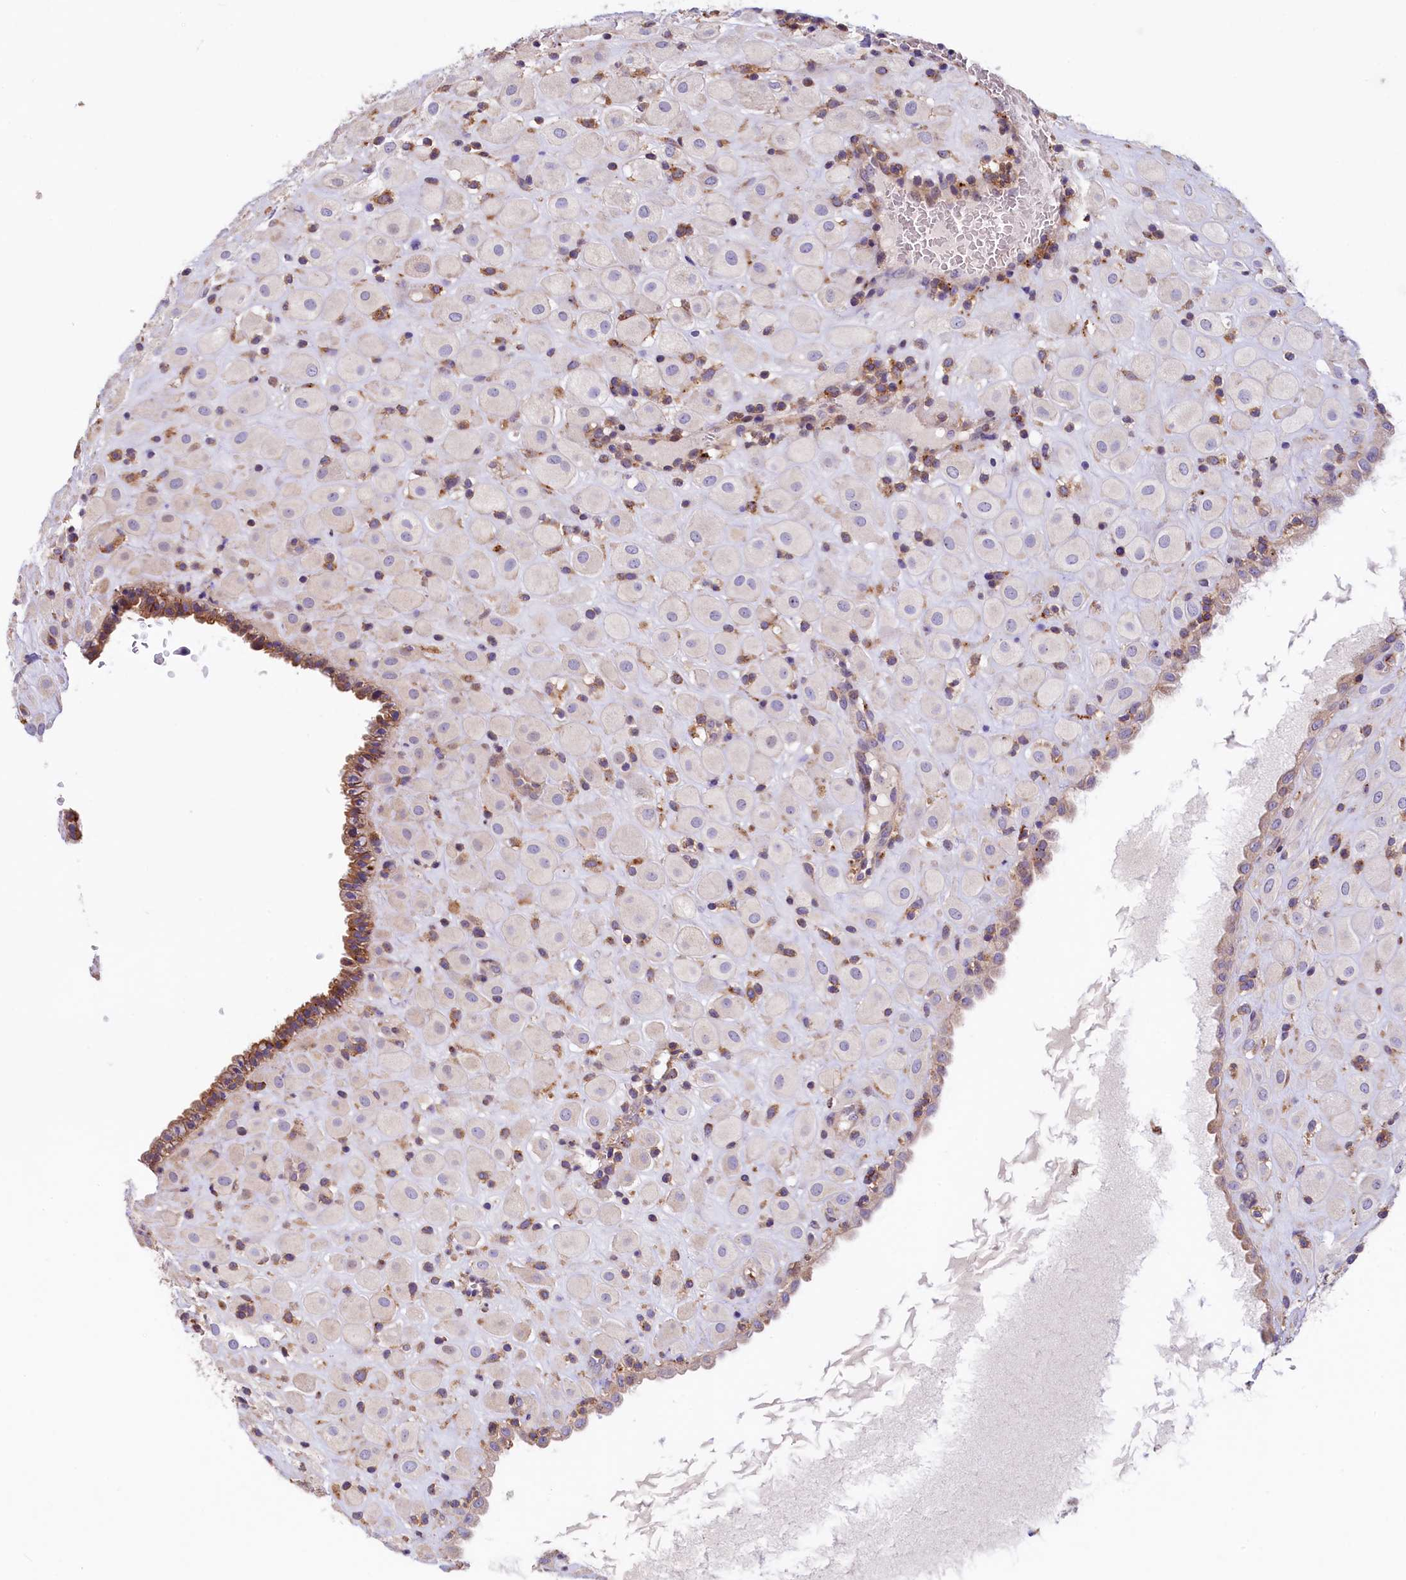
{"staining": {"intensity": "negative", "quantity": "none", "location": "none"}, "tissue": "placenta", "cell_type": "Decidual cells", "image_type": "normal", "snomed": [{"axis": "morphology", "description": "Normal tissue, NOS"}, {"axis": "topography", "description": "Placenta"}], "caption": "Placenta was stained to show a protein in brown. There is no significant positivity in decidual cells. (DAB (3,3'-diaminobenzidine) IHC, high magnification).", "gene": "HPS6", "patient": {"sex": "female", "age": 35}}